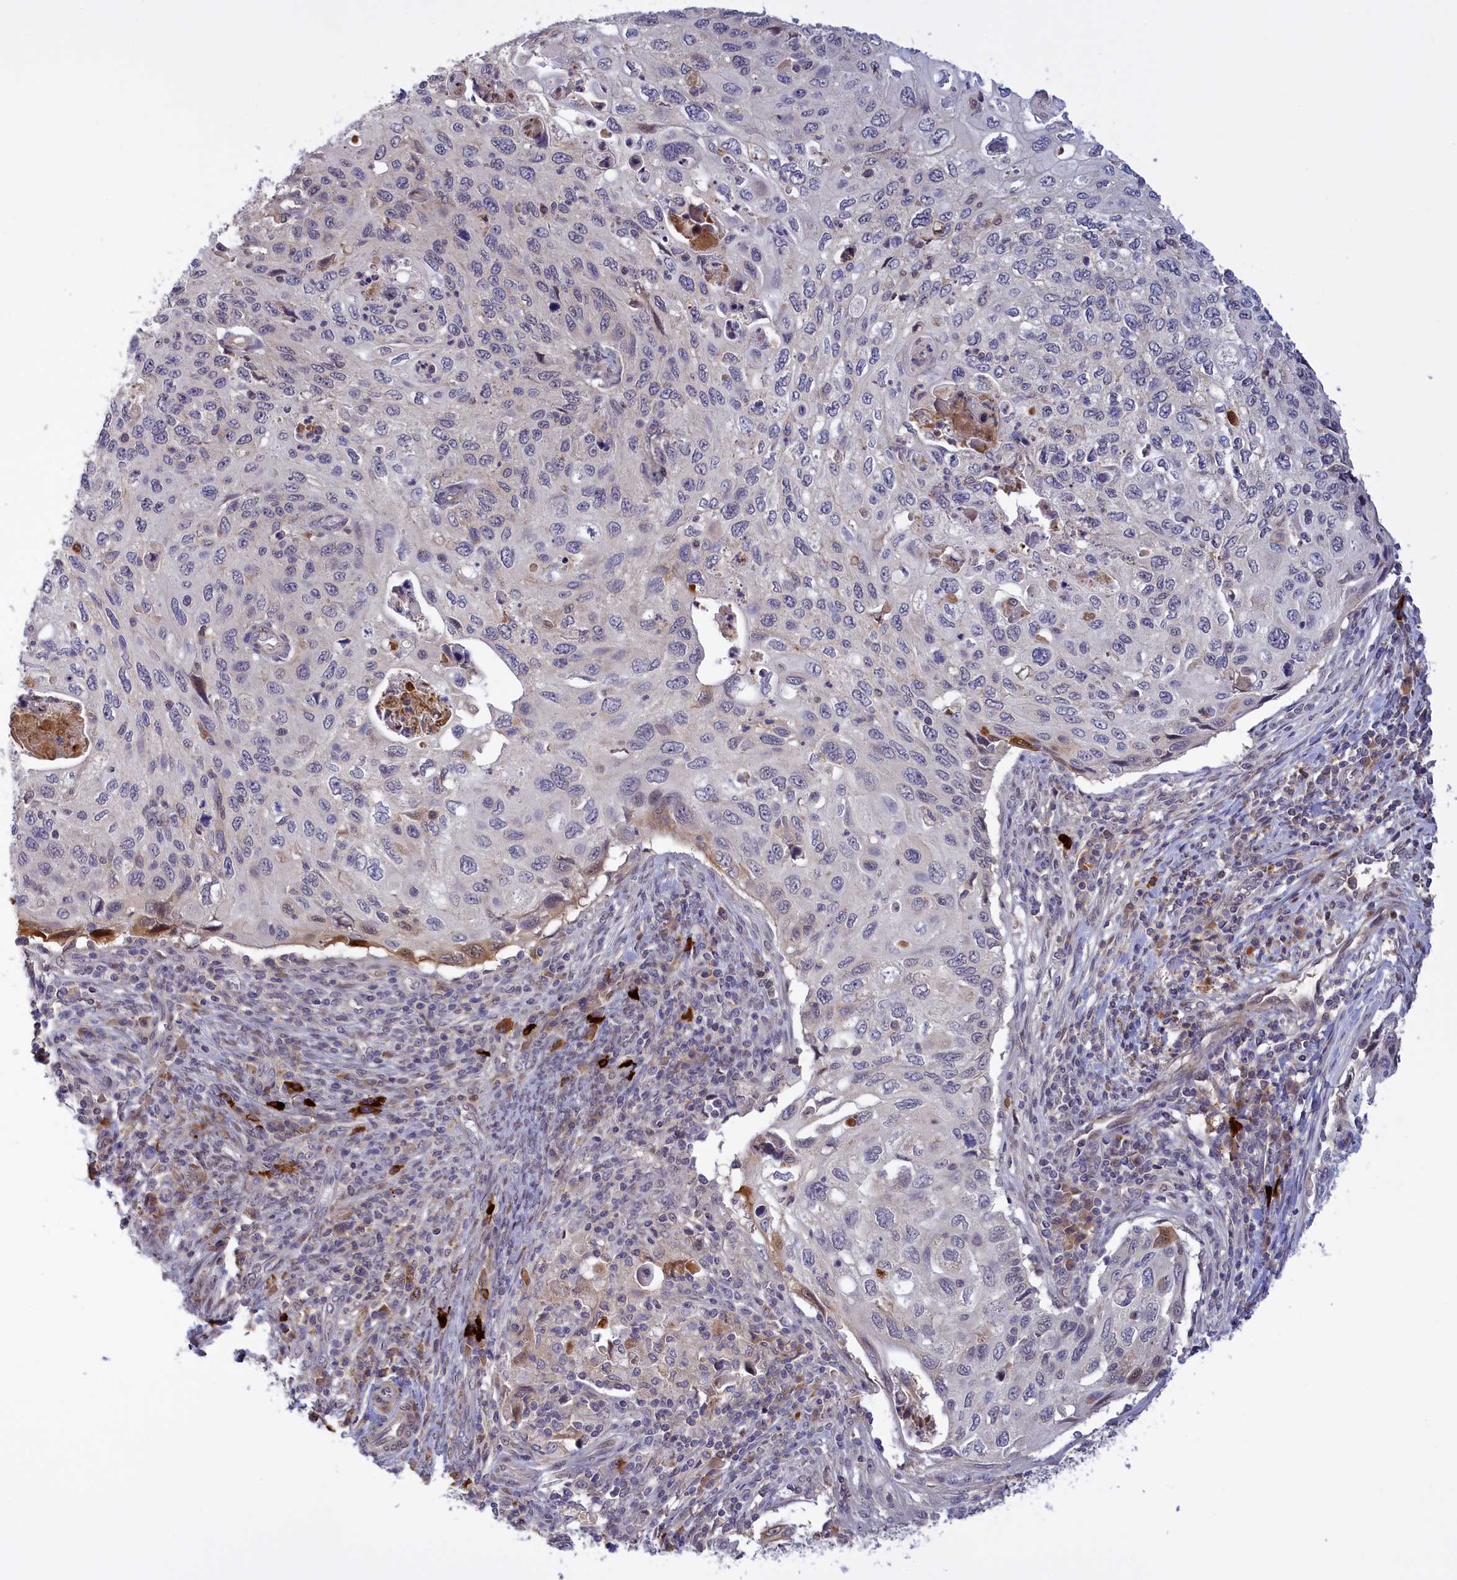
{"staining": {"intensity": "negative", "quantity": "none", "location": "none"}, "tissue": "cervical cancer", "cell_type": "Tumor cells", "image_type": "cancer", "snomed": [{"axis": "morphology", "description": "Squamous cell carcinoma, NOS"}, {"axis": "topography", "description": "Cervix"}], "caption": "Cervical squamous cell carcinoma was stained to show a protein in brown. There is no significant positivity in tumor cells. The staining is performed using DAB (3,3'-diaminobenzidine) brown chromogen with nuclei counter-stained in using hematoxylin.", "gene": "RRAD", "patient": {"sex": "female", "age": 70}}